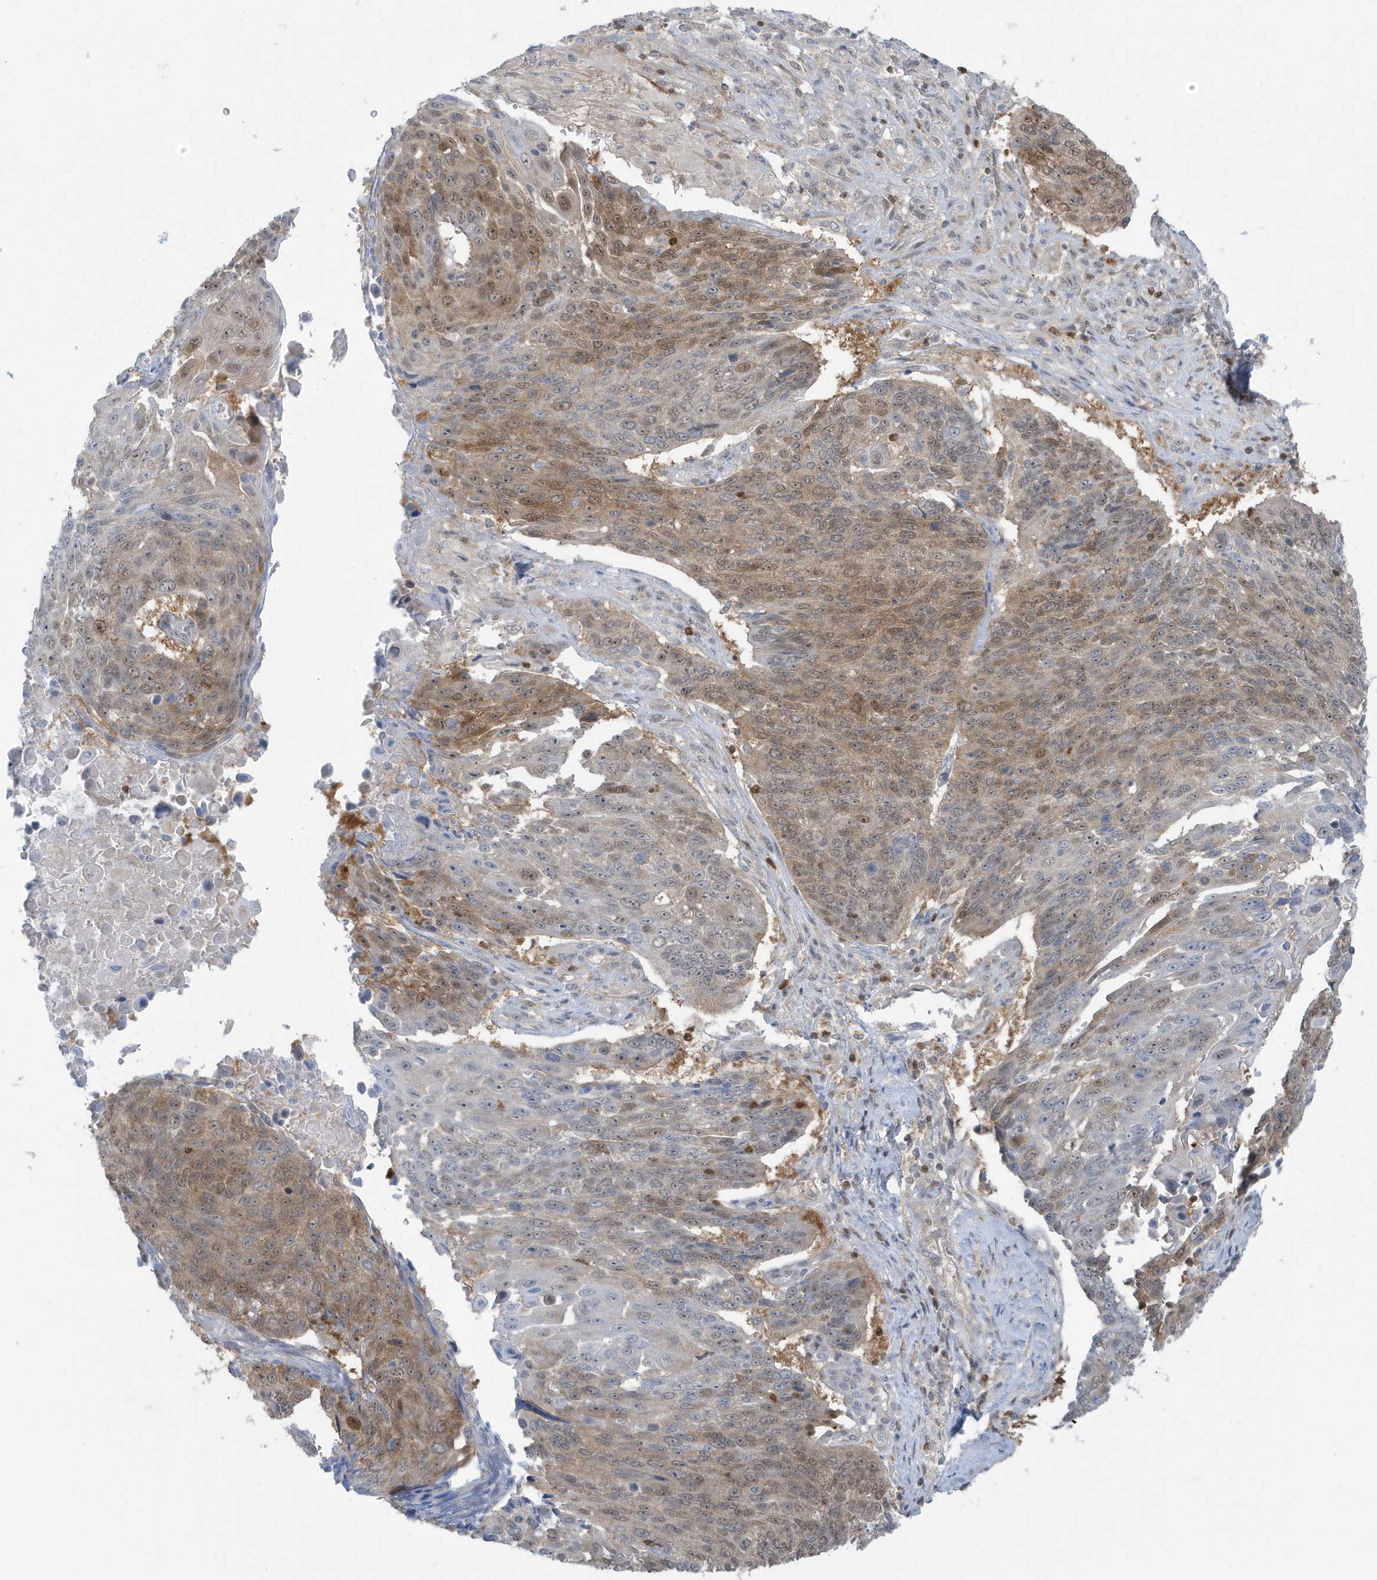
{"staining": {"intensity": "moderate", "quantity": "25%-75%", "location": "cytoplasmic/membranous,nuclear"}, "tissue": "lung cancer", "cell_type": "Tumor cells", "image_type": "cancer", "snomed": [{"axis": "morphology", "description": "Squamous cell carcinoma, NOS"}, {"axis": "topography", "description": "Lung"}], "caption": "DAB (3,3'-diaminobenzidine) immunohistochemical staining of lung cancer (squamous cell carcinoma) displays moderate cytoplasmic/membranous and nuclear protein expression in about 25%-75% of tumor cells.", "gene": "OGA", "patient": {"sex": "male", "age": 66}}